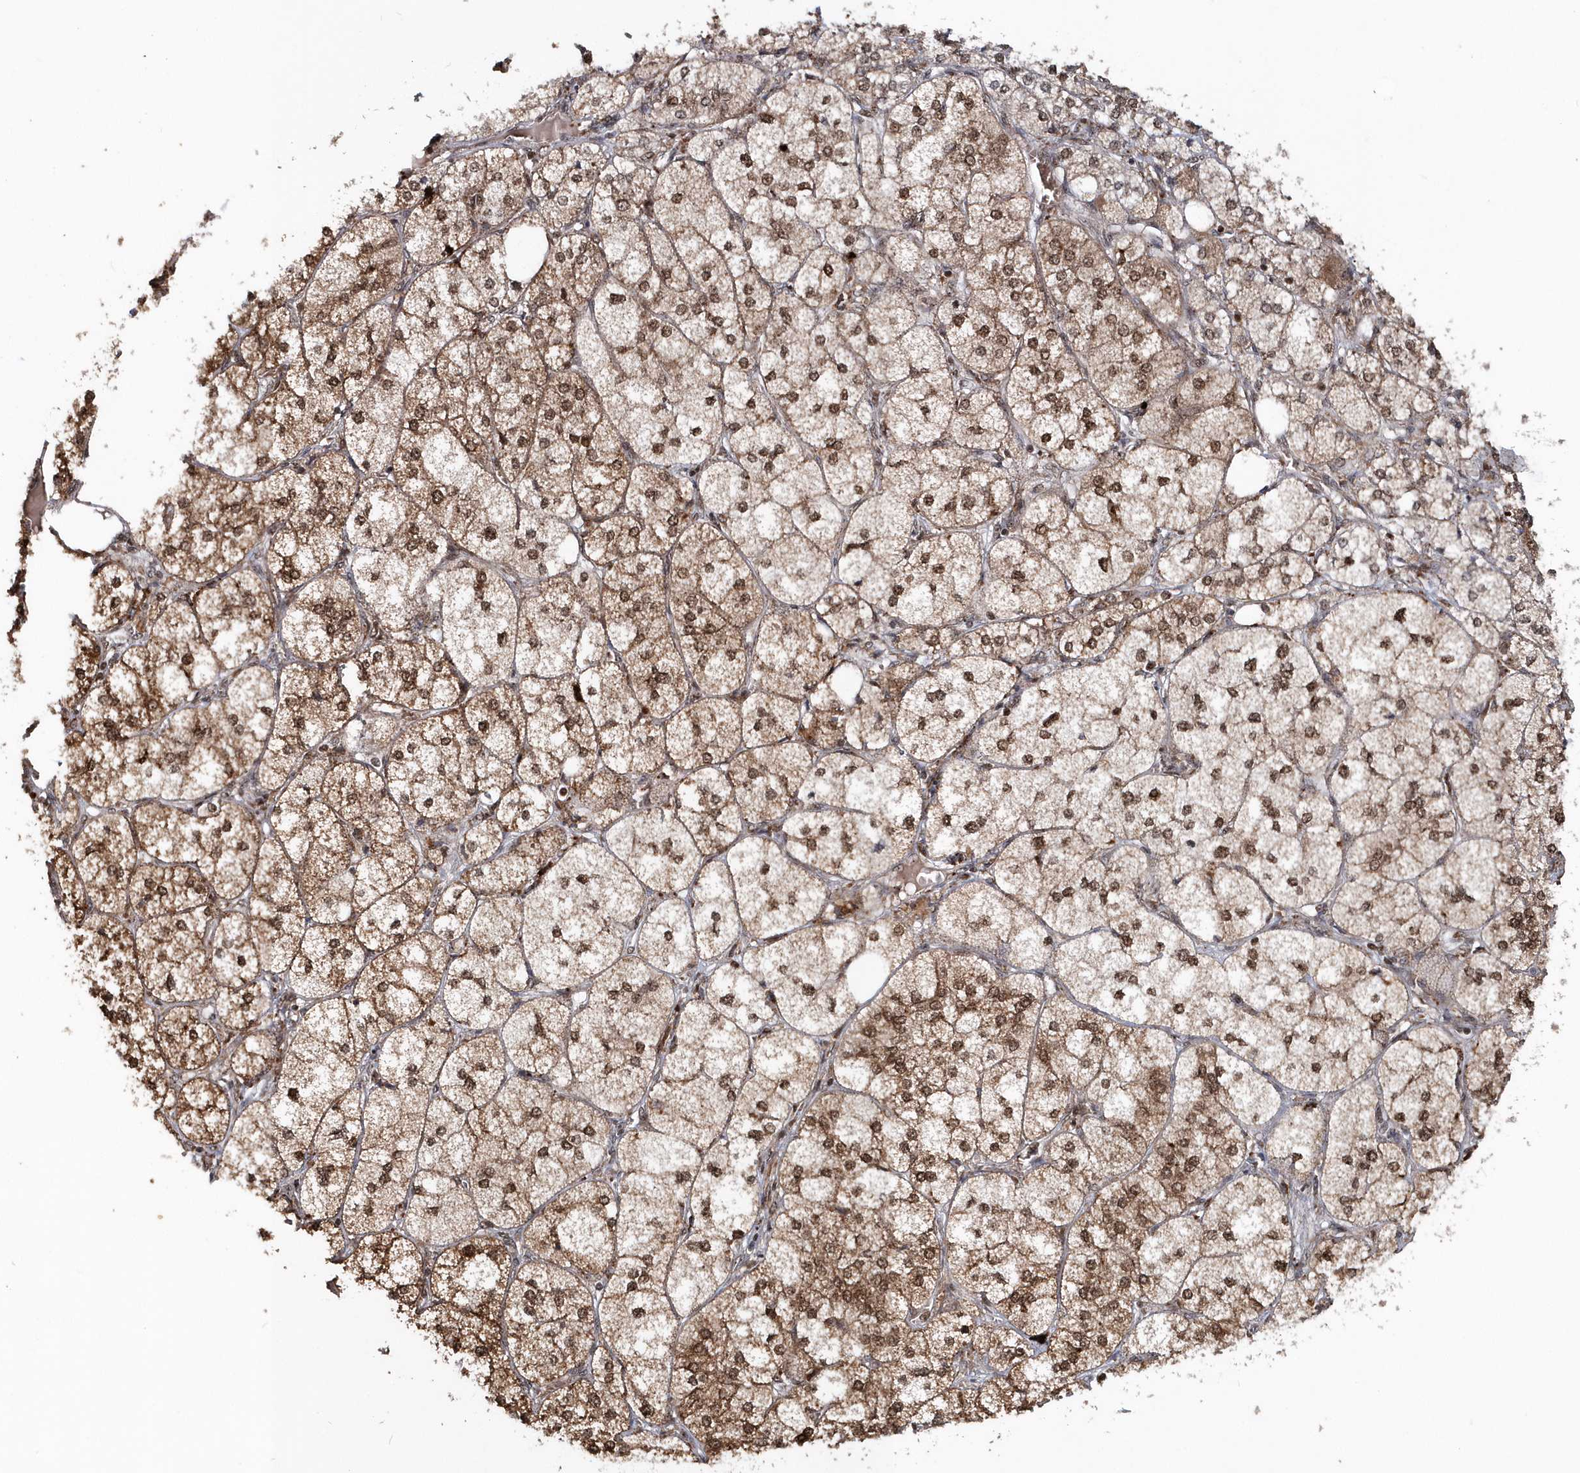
{"staining": {"intensity": "strong", "quantity": ">75%", "location": "cytoplasmic/membranous,nuclear"}, "tissue": "adrenal gland", "cell_type": "Glandular cells", "image_type": "normal", "snomed": [{"axis": "morphology", "description": "Normal tissue, NOS"}, {"axis": "topography", "description": "Adrenal gland"}], "caption": "Brown immunohistochemical staining in benign human adrenal gland reveals strong cytoplasmic/membranous,nuclear staining in approximately >75% of glandular cells.", "gene": "SOWAHB", "patient": {"sex": "female", "age": 61}}